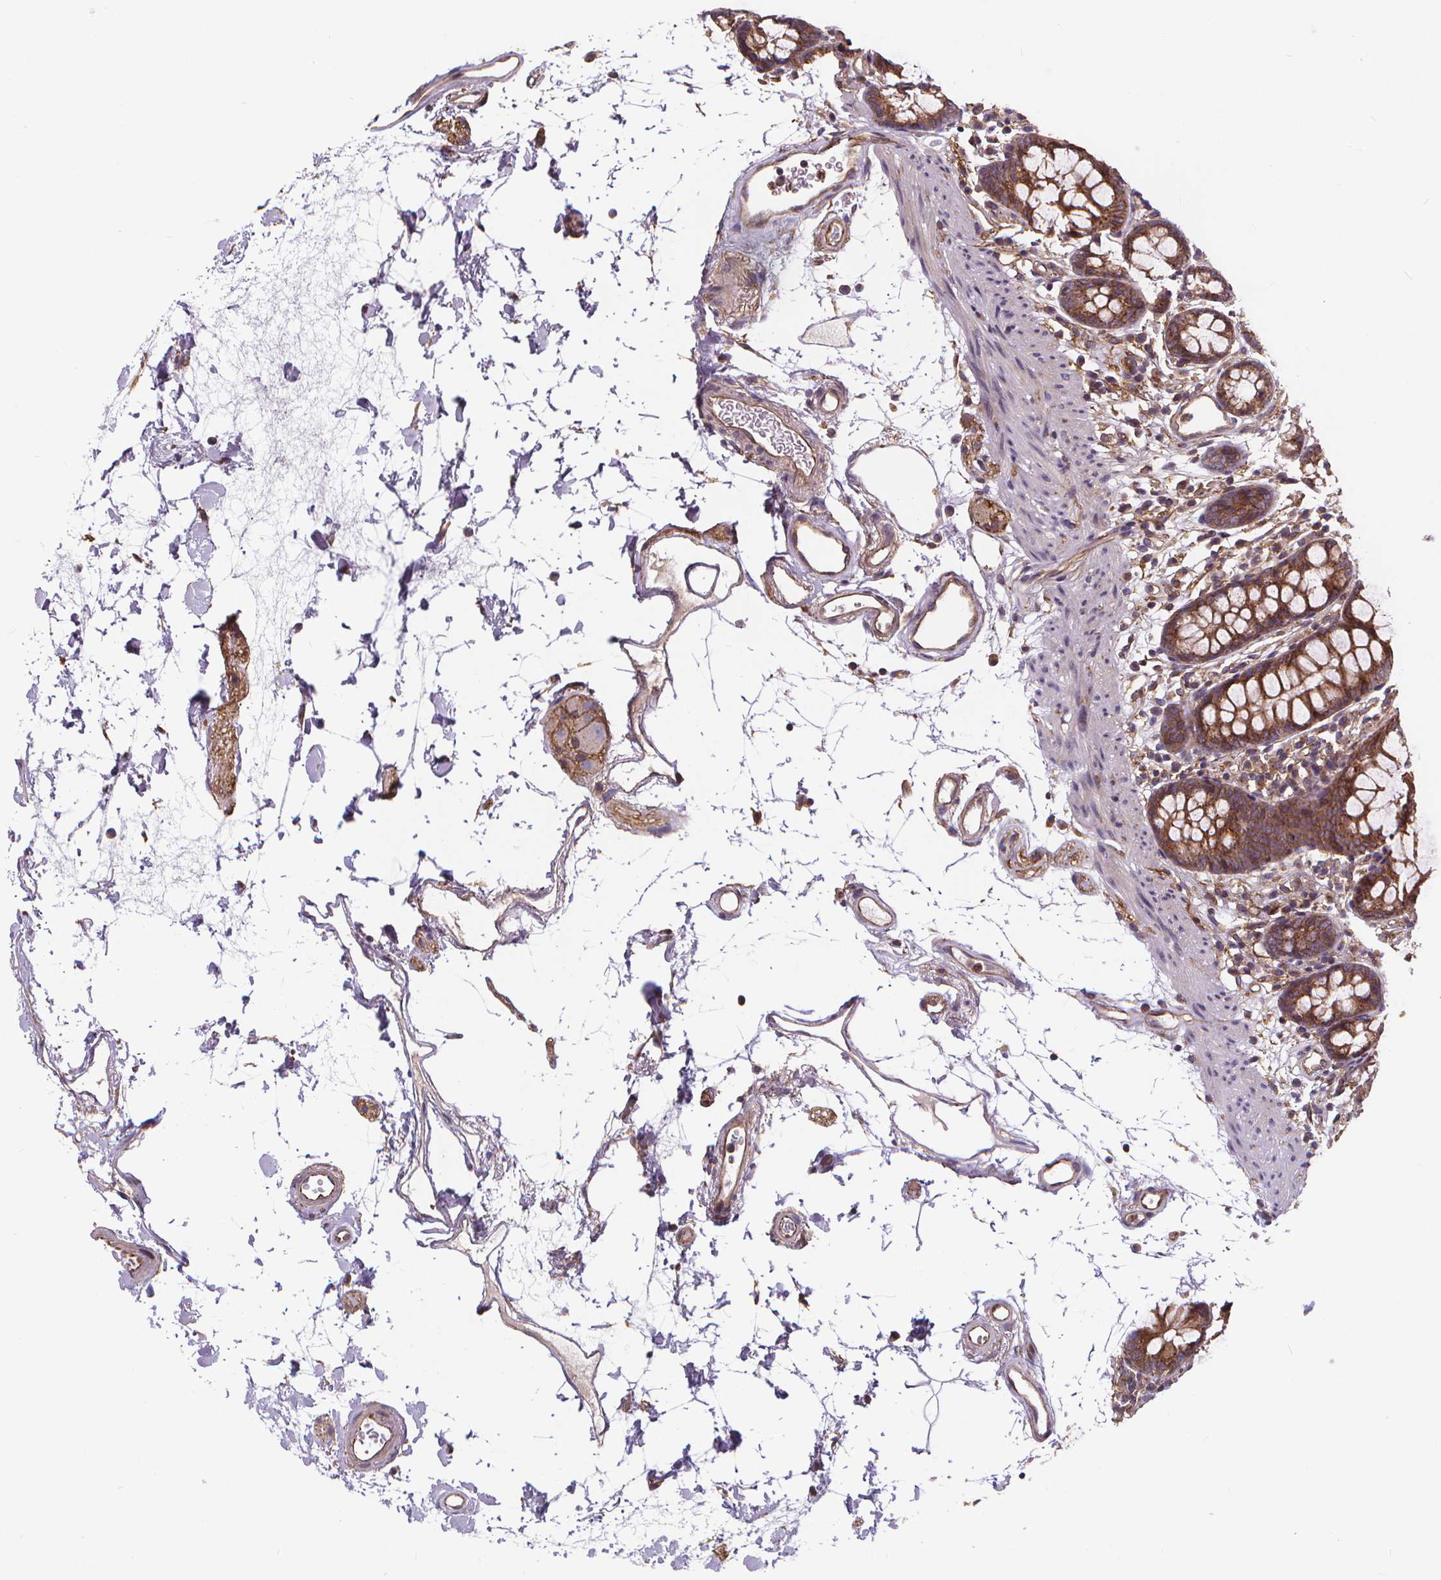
{"staining": {"intensity": "strong", "quantity": ">75%", "location": "cytoplasmic/membranous"}, "tissue": "colon", "cell_type": "Endothelial cells", "image_type": "normal", "snomed": [{"axis": "morphology", "description": "Normal tissue, NOS"}, {"axis": "topography", "description": "Colon"}], "caption": "High-magnification brightfield microscopy of normal colon stained with DAB (brown) and counterstained with hematoxylin (blue). endothelial cells exhibit strong cytoplasmic/membranous expression is seen in approximately>75% of cells. Immunohistochemistry stains the protein in brown and the nuclei are stained blue.", "gene": "CLINT1", "patient": {"sex": "female", "age": 84}}